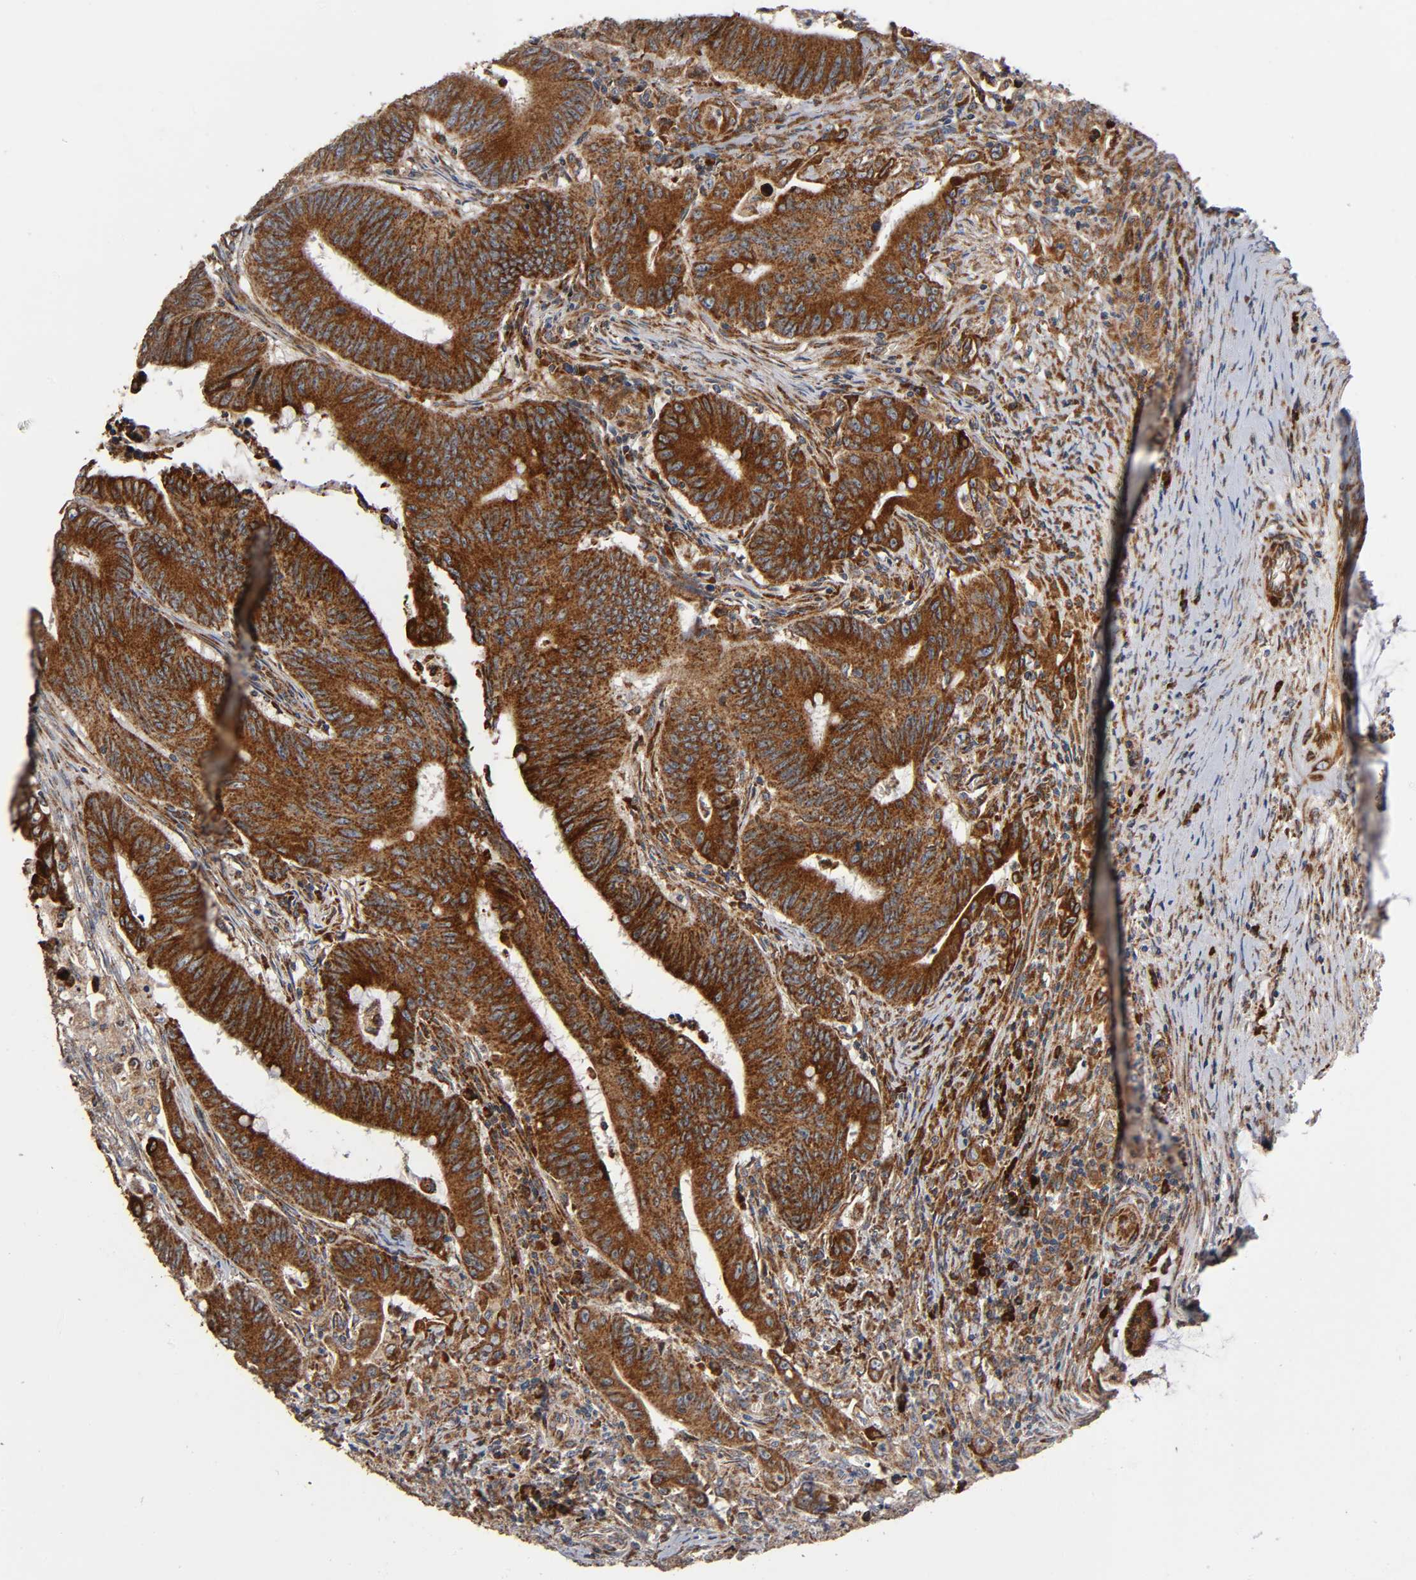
{"staining": {"intensity": "strong", "quantity": "25%-75%", "location": "cytoplasmic/membranous"}, "tissue": "colorectal cancer", "cell_type": "Tumor cells", "image_type": "cancer", "snomed": [{"axis": "morphology", "description": "Adenocarcinoma, NOS"}, {"axis": "topography", "description": "Colon"}], "caption": "Colorectal adenocarcinoma tissue demonstrates strong cytoplasmic/membranous staining in approximately 25%-75% of tumor cells", "gene": "MAP3K1", "patient": {"sex": "male", "age": 45}}